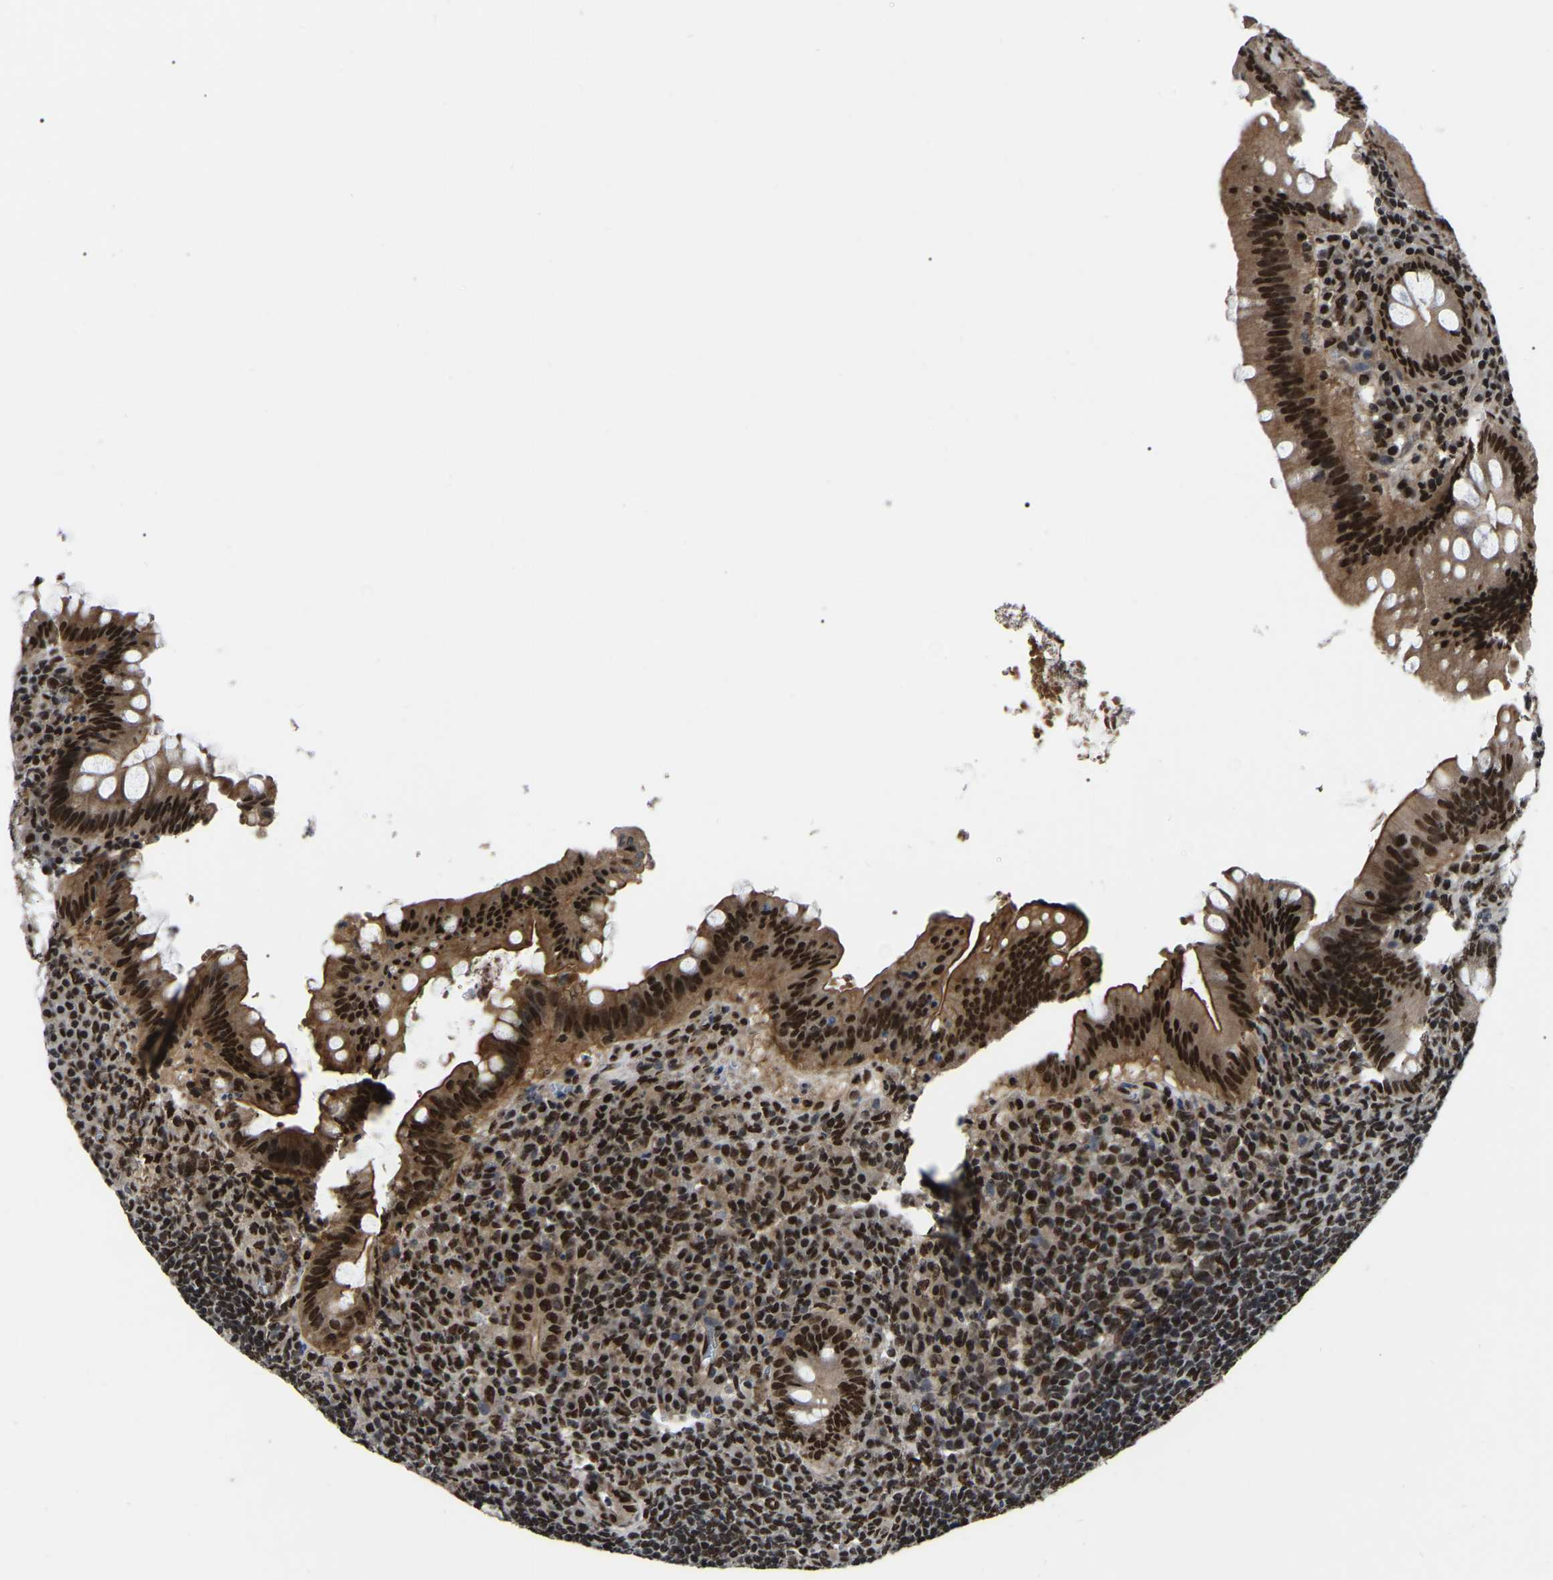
{"staining": {"intensity": "strong", "quantity": ">75%", "location": "nuclear"}, "tissue": "appendix", "cell_type": "Glandular cells", "image_type": "normal", "snomed": [{"axis": "morphology", "description": "Normal tissue, NOS"}, {"axis": "topography", "description": "Appendix"}], "caption": "Protein analysis of benign appendix displays strong nuclear positivity in about >75% of glandular cells. The staining was performed using DAB to visualize the protein expression in brown, while the nuclei were stained in blue with hematoxylin (Magnification: 20x).", "gene": "TRIM35", "patient": {"sex": "male", "age": 56}}